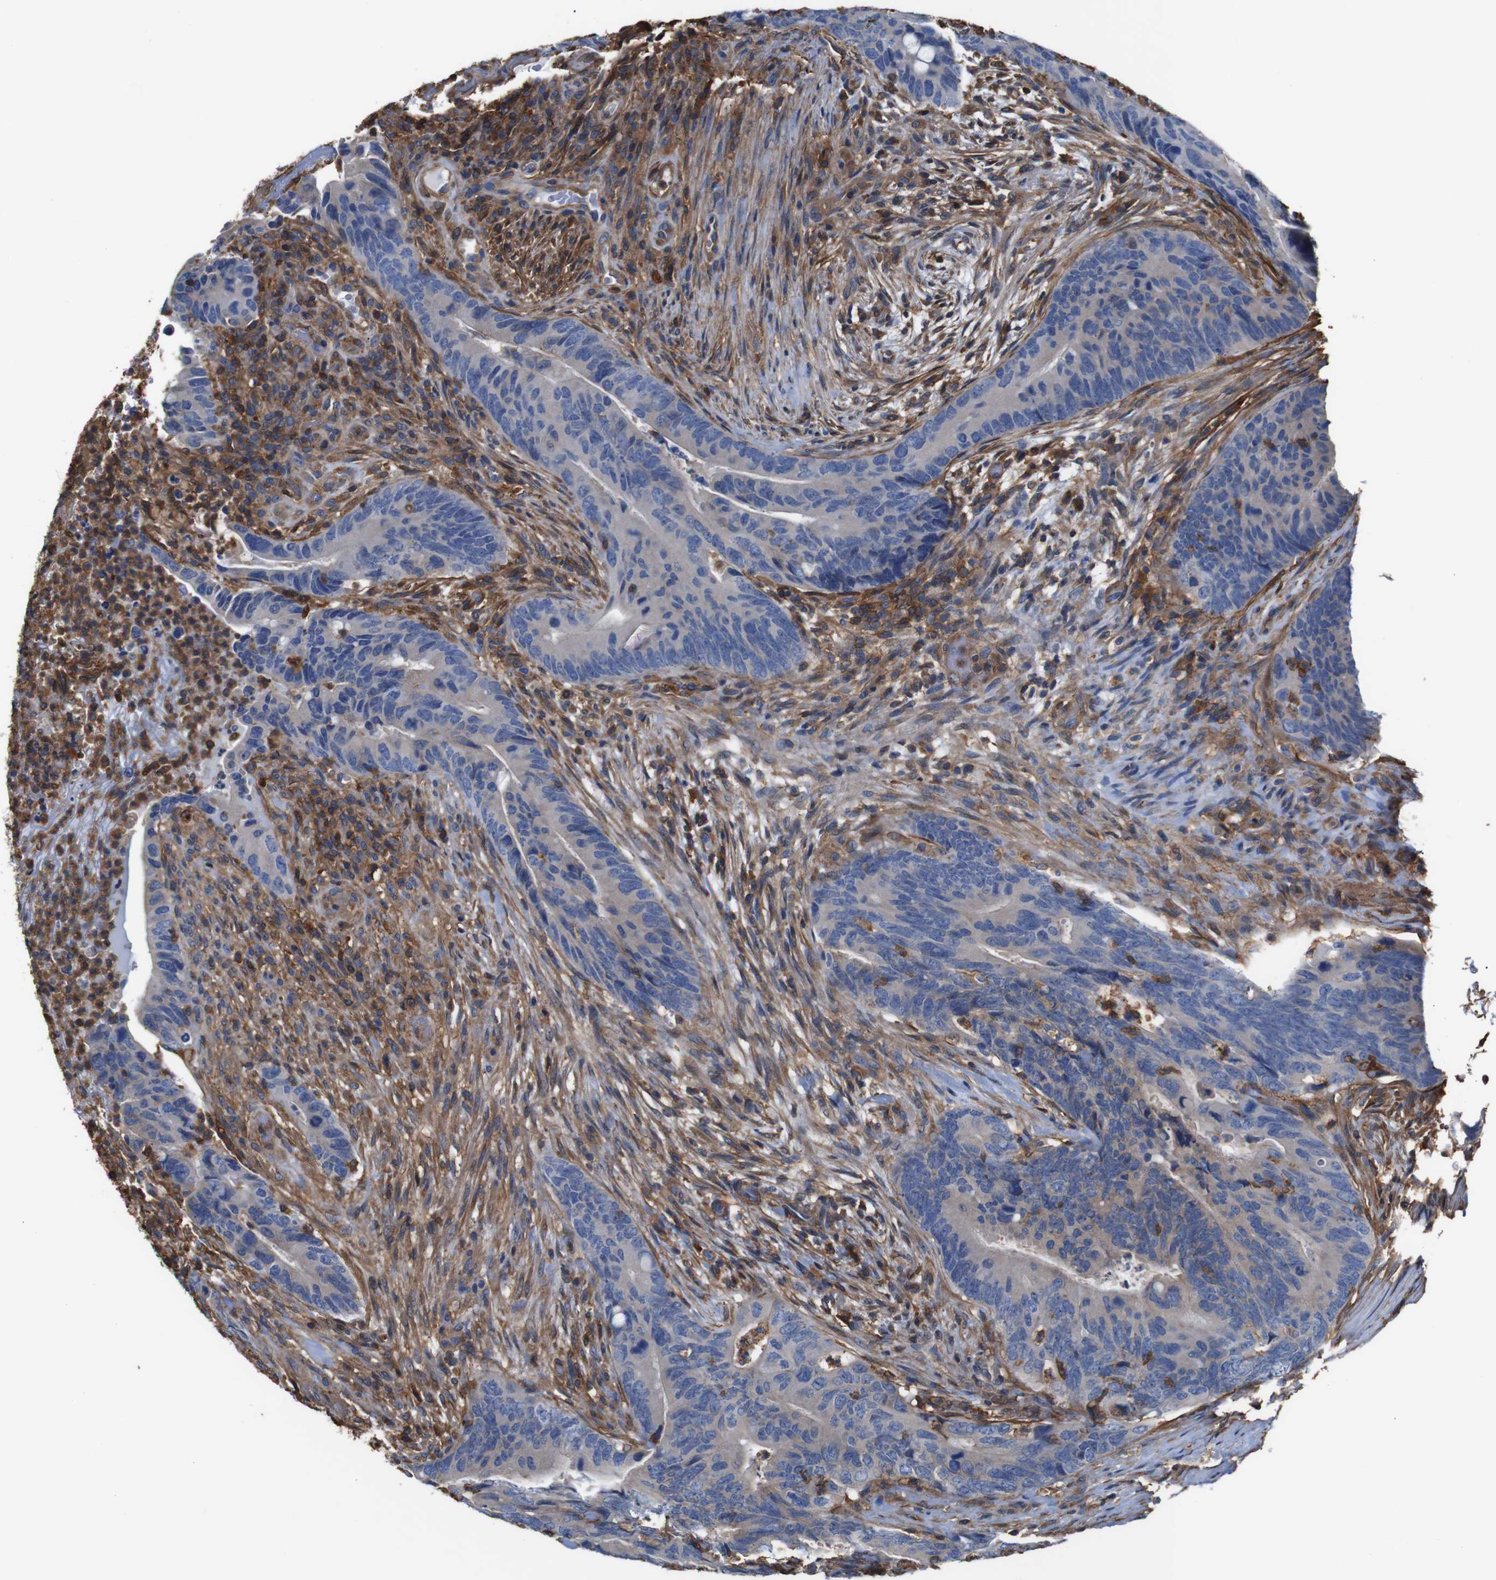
{"staining": {"intensity": "negative", "quantity": "none", "location": "none"}, "tissue": "colorectal cancer", "cell_type": "Tumor cells", "image_type": "cancer", "snomed": [{"axis": "morphology", "description": "Normal tissue, NOS"}, {"axis": "morphology", "description": "Adenocarcinoma, NOS"}, {"axis": "topography", "description": "Colon"}], "caption": "Immunohistochemistry image of neoplastic tissue: colorectal cancer stained with DAB (3,3'-diaminobenzidine) exhibits no significant protein staining in tumor cells. Nuclei are stained in blue.", "gene": "PI4KA", "patient": {"sex": "male", "age": 56}}